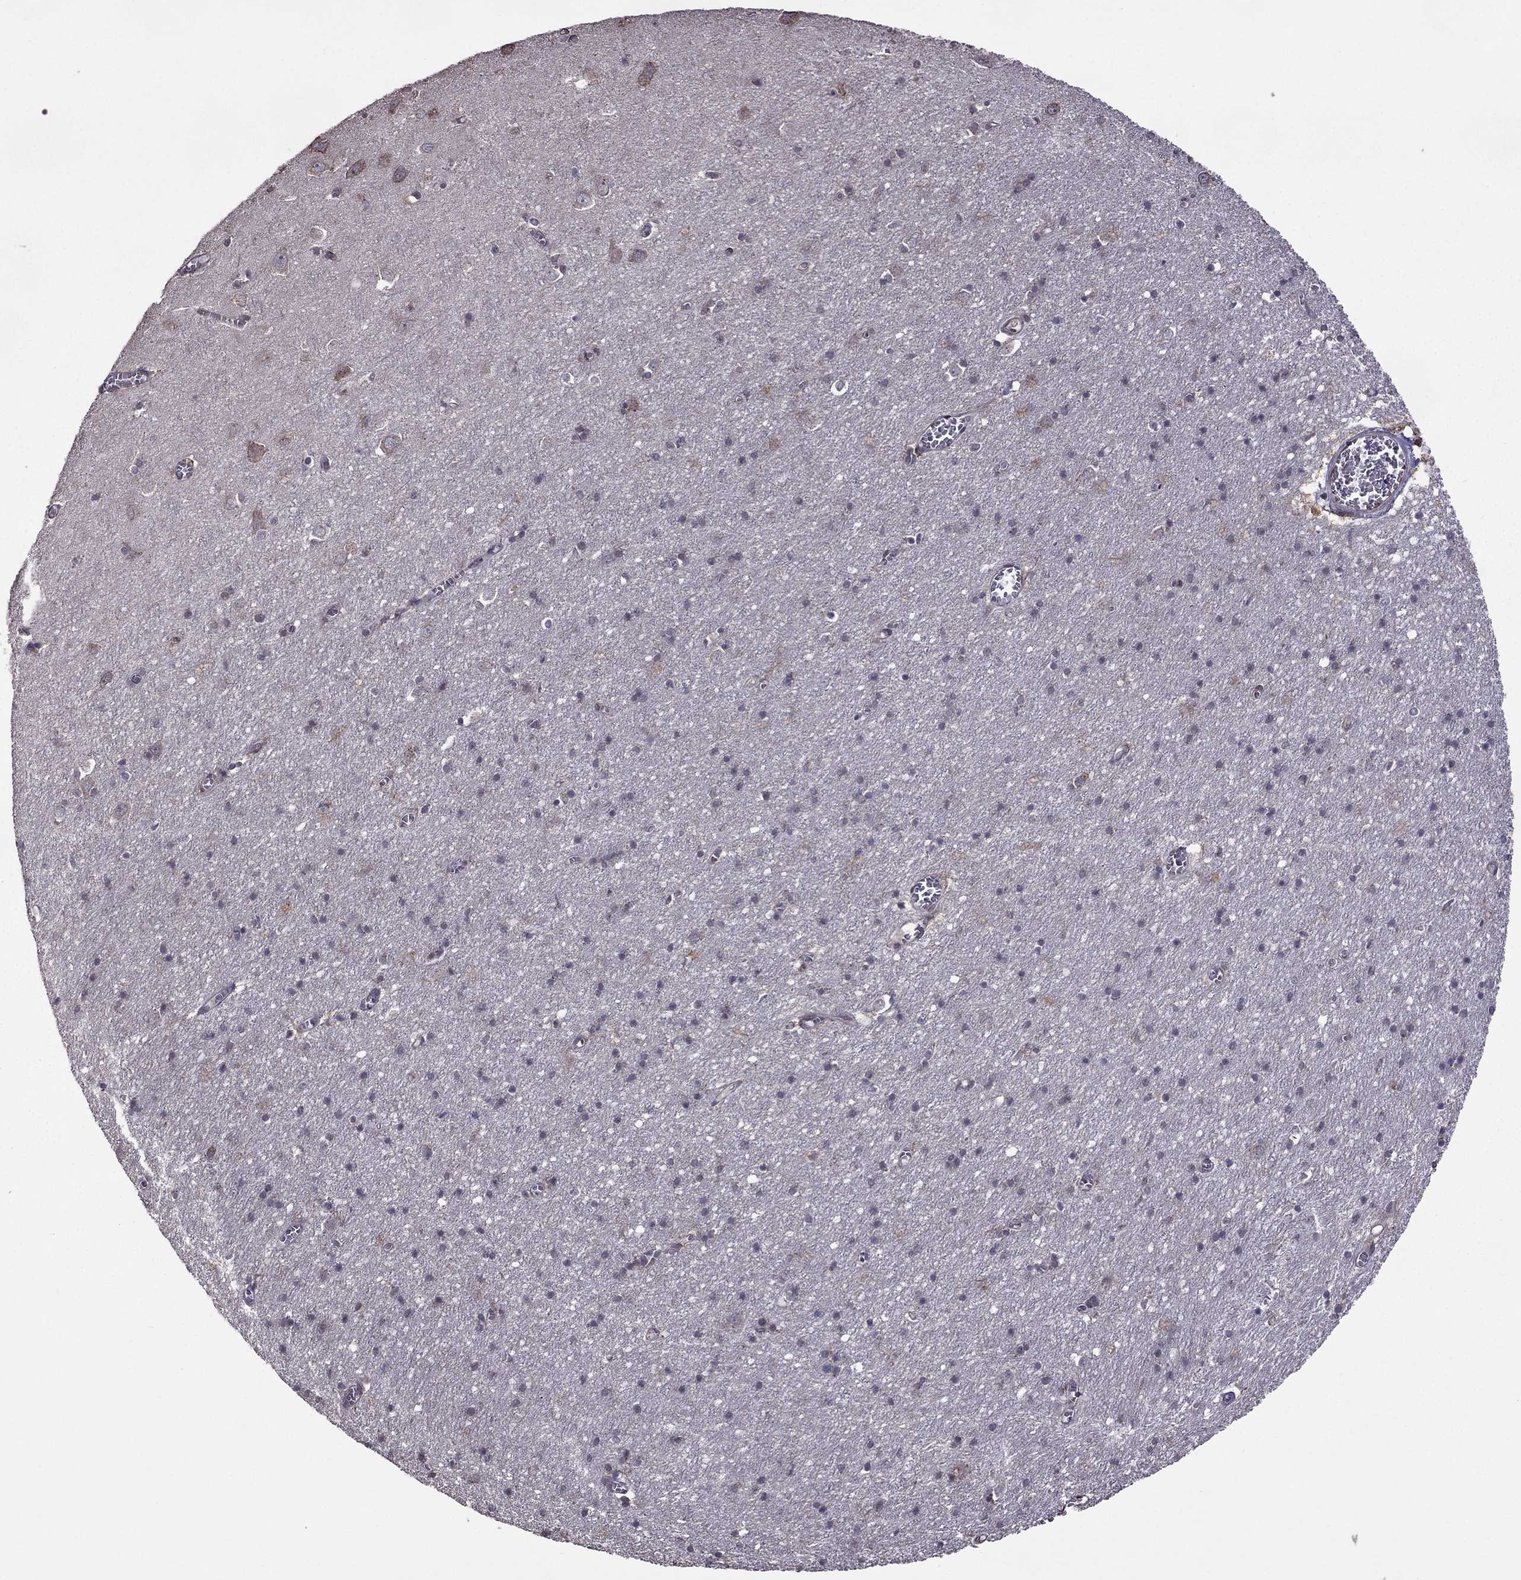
{"staining": {"intensity": "negative", "quantity": "none", "location": "none"}, "tissue": "cerebral cortex", "cell_type": "Endothelial cells", "image_type": "normal", "snomed": [{"axis": "morphology", "description": "Normal tissue, NOS"}, {"axis": "topography", "description": "Cerebral cortex"}], "caption": "Immunohistochemistry of benign cerebral cortex shows no positivity in endothelial cells. (Immunohistochemistry (ihc), brightfield microscopy, high magnification).", "gene": "IKBIP", "patient": {"sex": "male", "age": 70}}